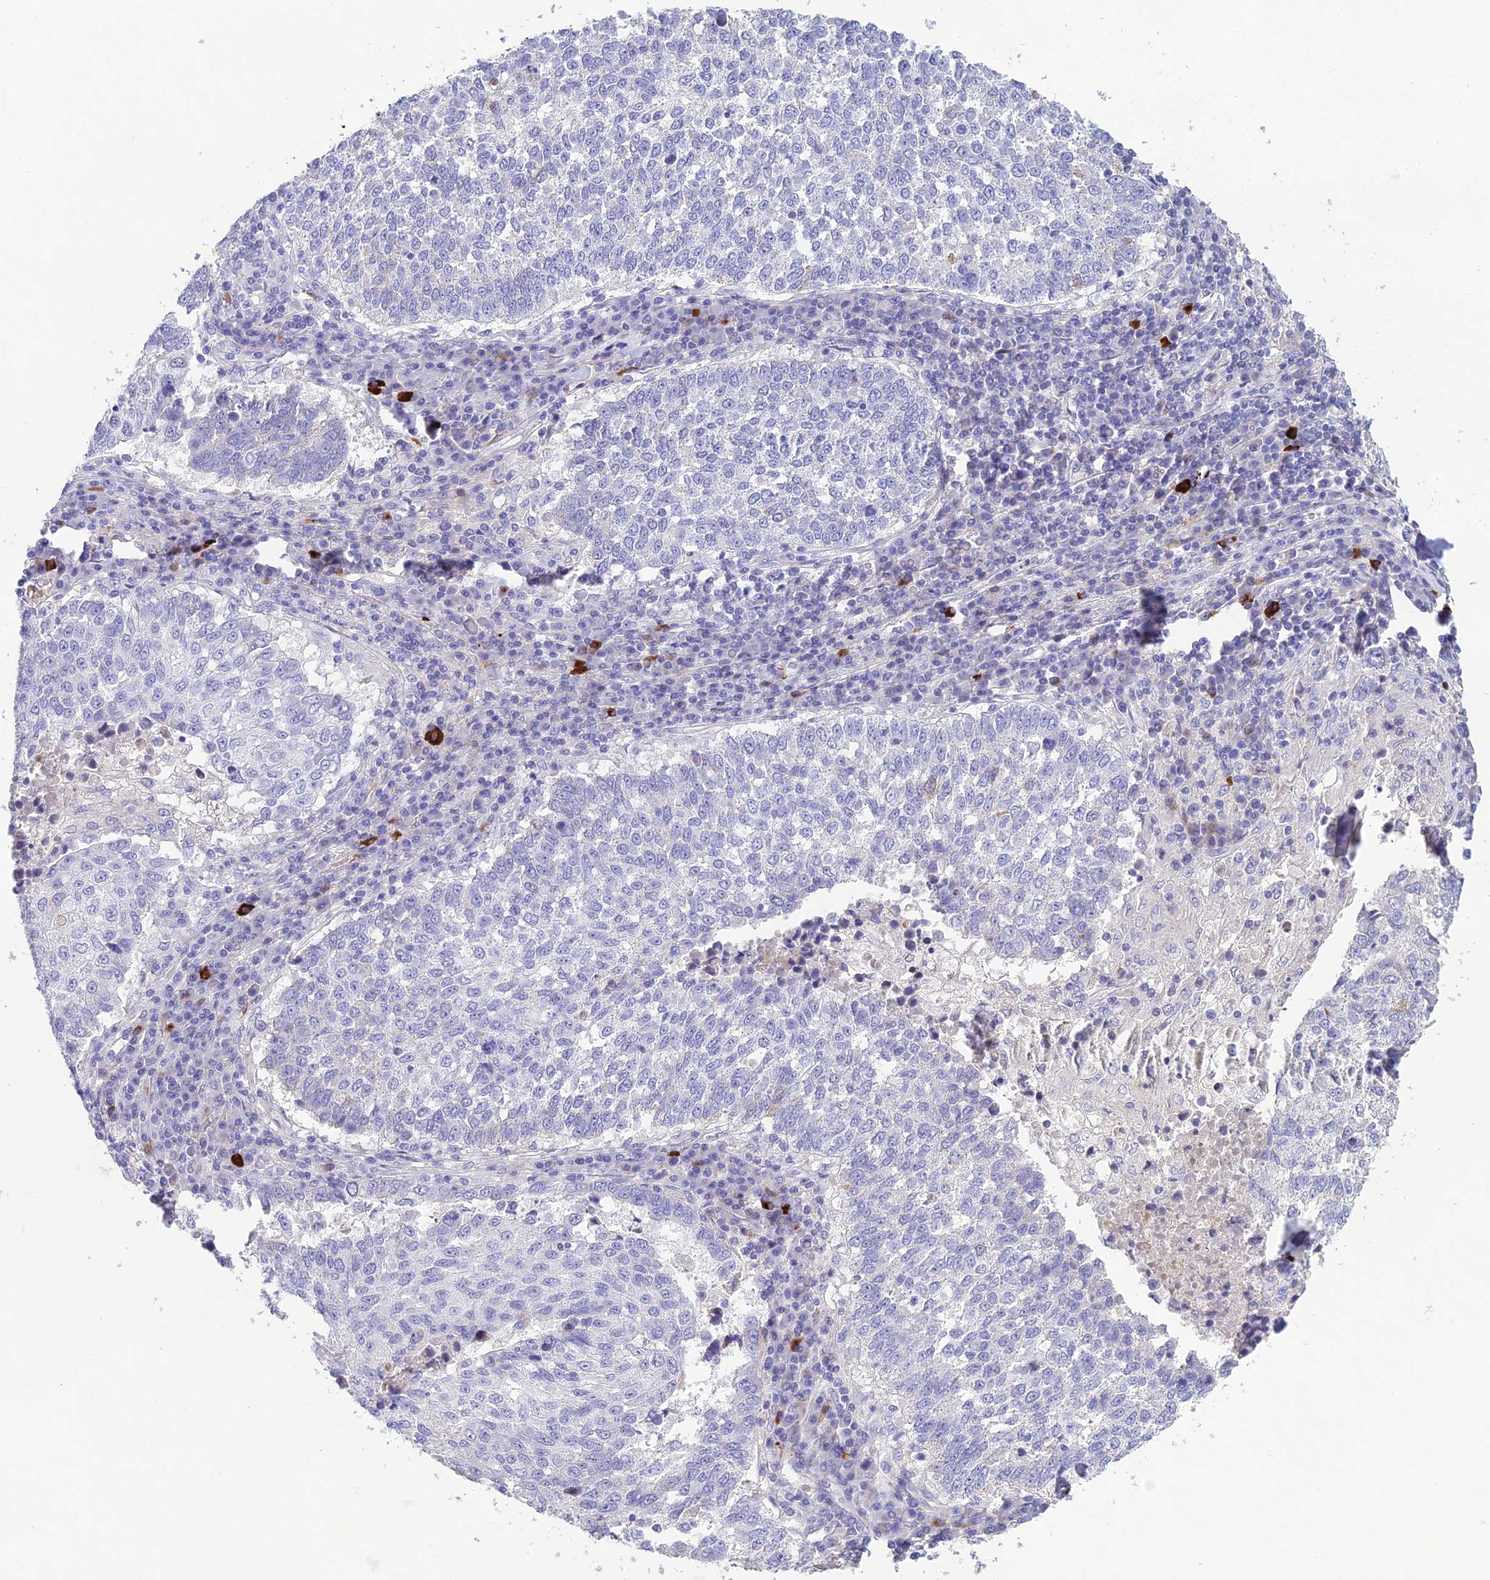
{"staining": {"intensity": "negative", "quantity": "none", "location": "none"}, "tissue": "lung cancer", "cell_type": "Tumor cells", "image_type": "cancer", "snomed": [{"axis": "morphology", "description": "Squamous cell carcinoma, NOS"}, {"axis": "topography", "description": "Lung"}], "caption": "Lung cancer stained for a protein using IHC reveals no positivity tumor cells.", "gene": "OR56B1", "patient": {"sex": "male", "age": 73}}